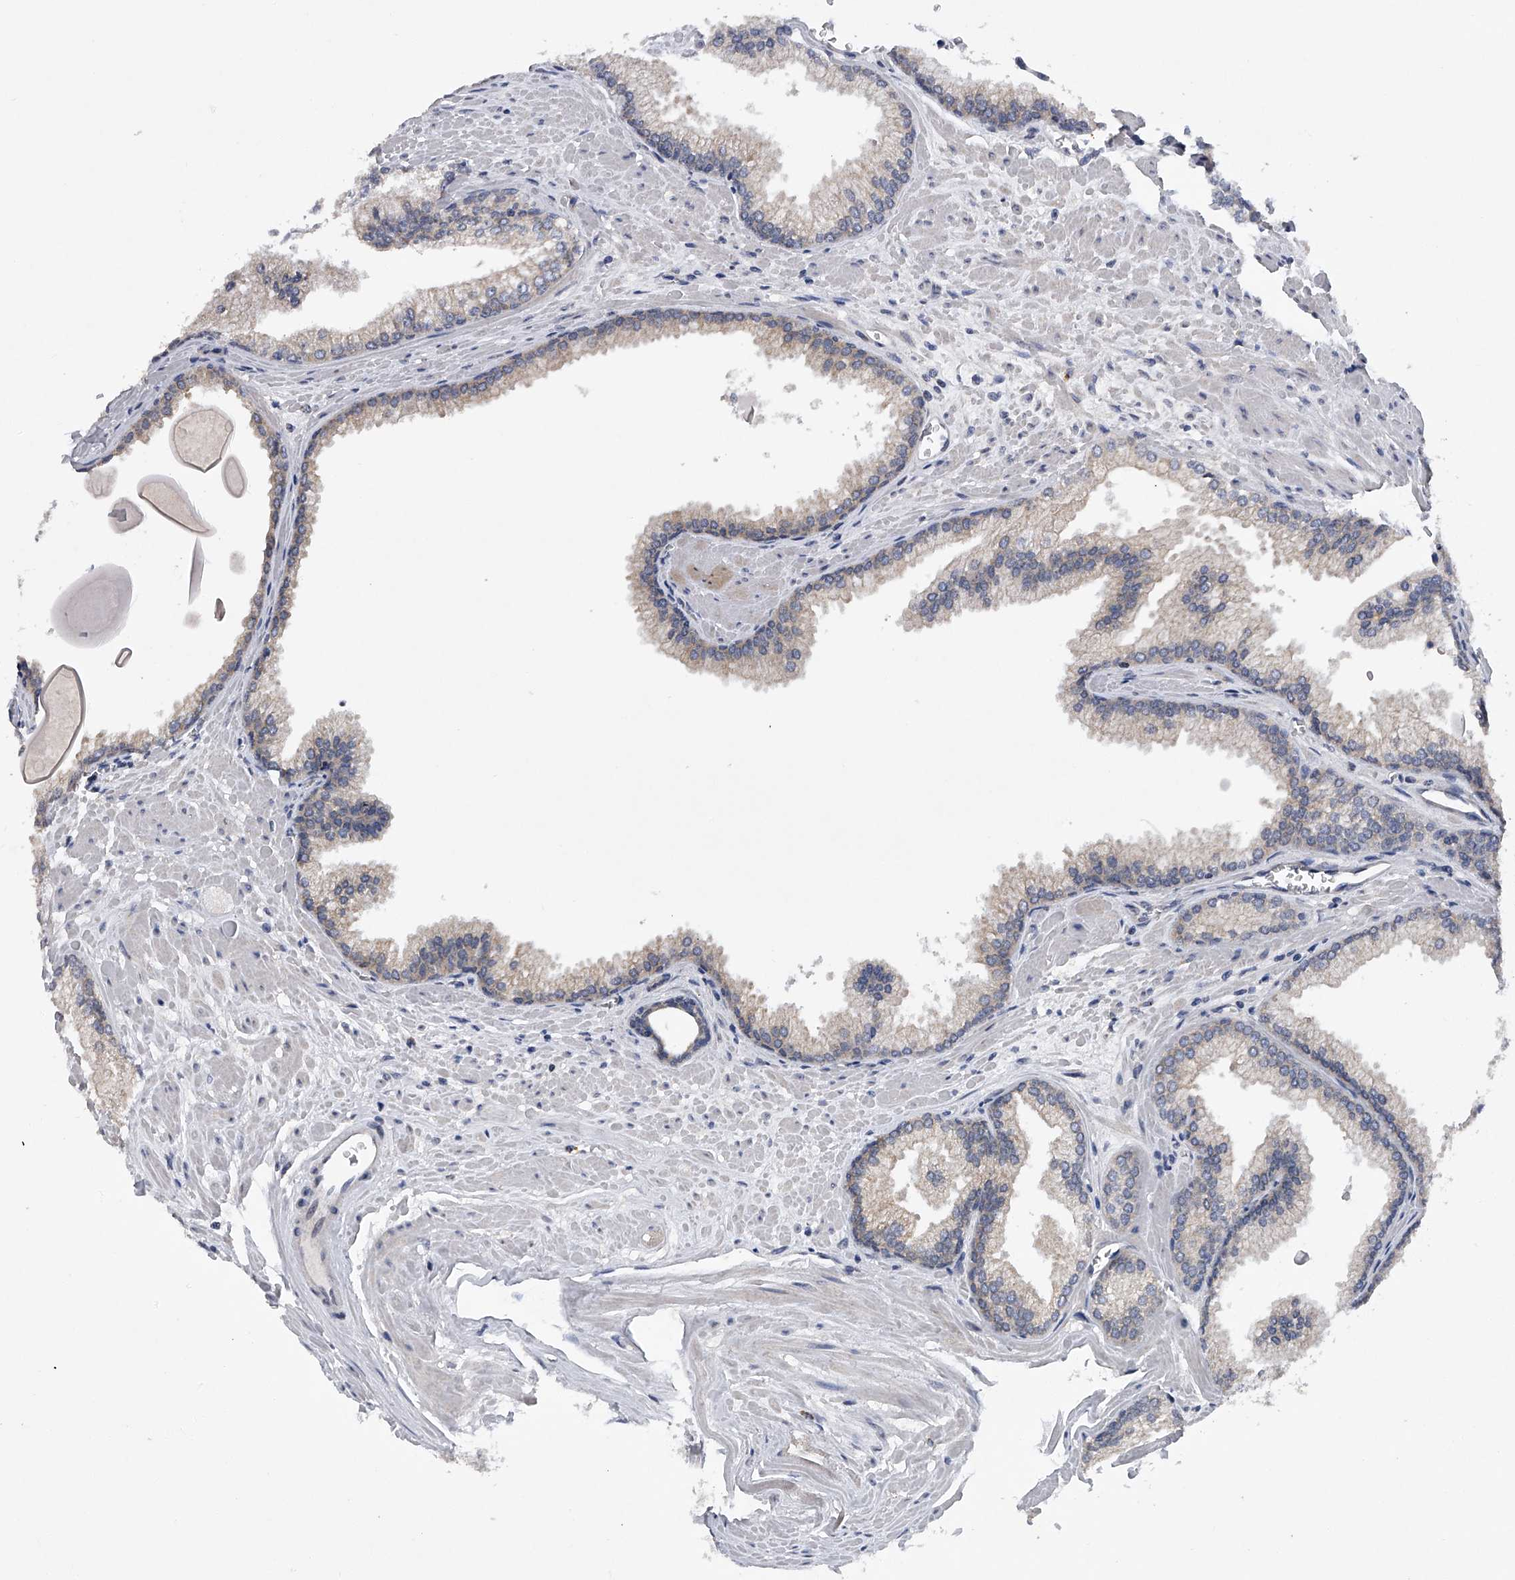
{"staining": {"intensity": "negative", "quantity": "none", "location": "none"}, "tissue": "prostate cancer", "cell_type": "Tumor cells", "image_type": "cancer", "snomed": [{"axis": "morphology", "description": "Adenocarcinoma, Low grade"}, {"axis": "topography", "description": "Prostate"}], "caption": "IHC photomicrograph of human low-grade adenocarcinoma (prostate) stained for a protein (brown), which demonstrates no expression in tumor cells.", "gene": "RNF5", "patient": {"sex": "male", "age": 59}}